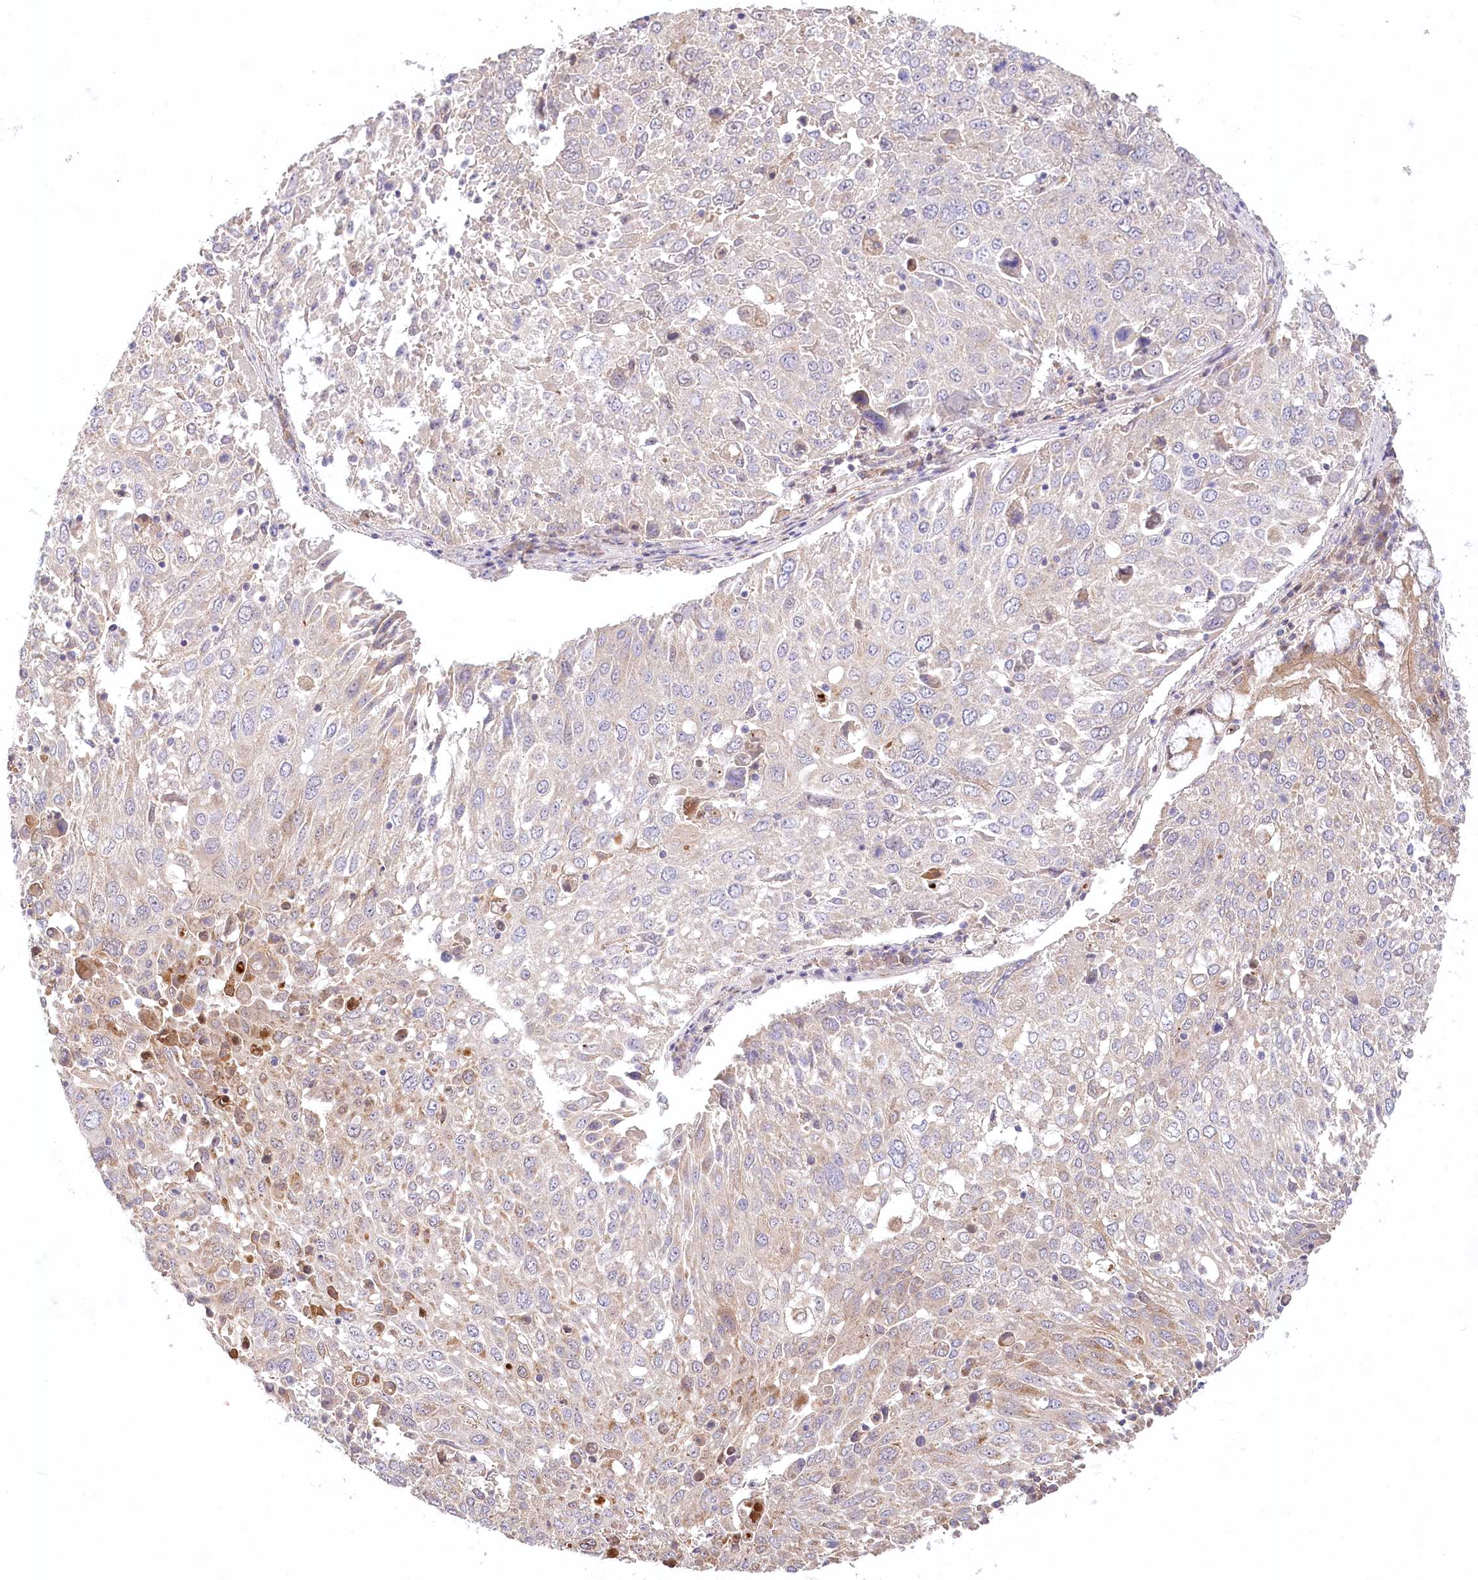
{"staining": {"intensity": "negative", "quantity": "none", "location": "none"}, "tissue": "lung cancer", "cell_type": "Tumor cells", "image_type": "cancer", "snomed": [{"axis": "morphology", "description": "Squamous cell carcinoma, NOS"}, {"axis": "topography", "description": "Lung"}], "caption": "Protein analysis of lung cancer (squamous cell carcinoma) reveals no significant expression in tumor cells.", "gene": "PYROXD1", "patient": {"sex": "male", "age": 65}}